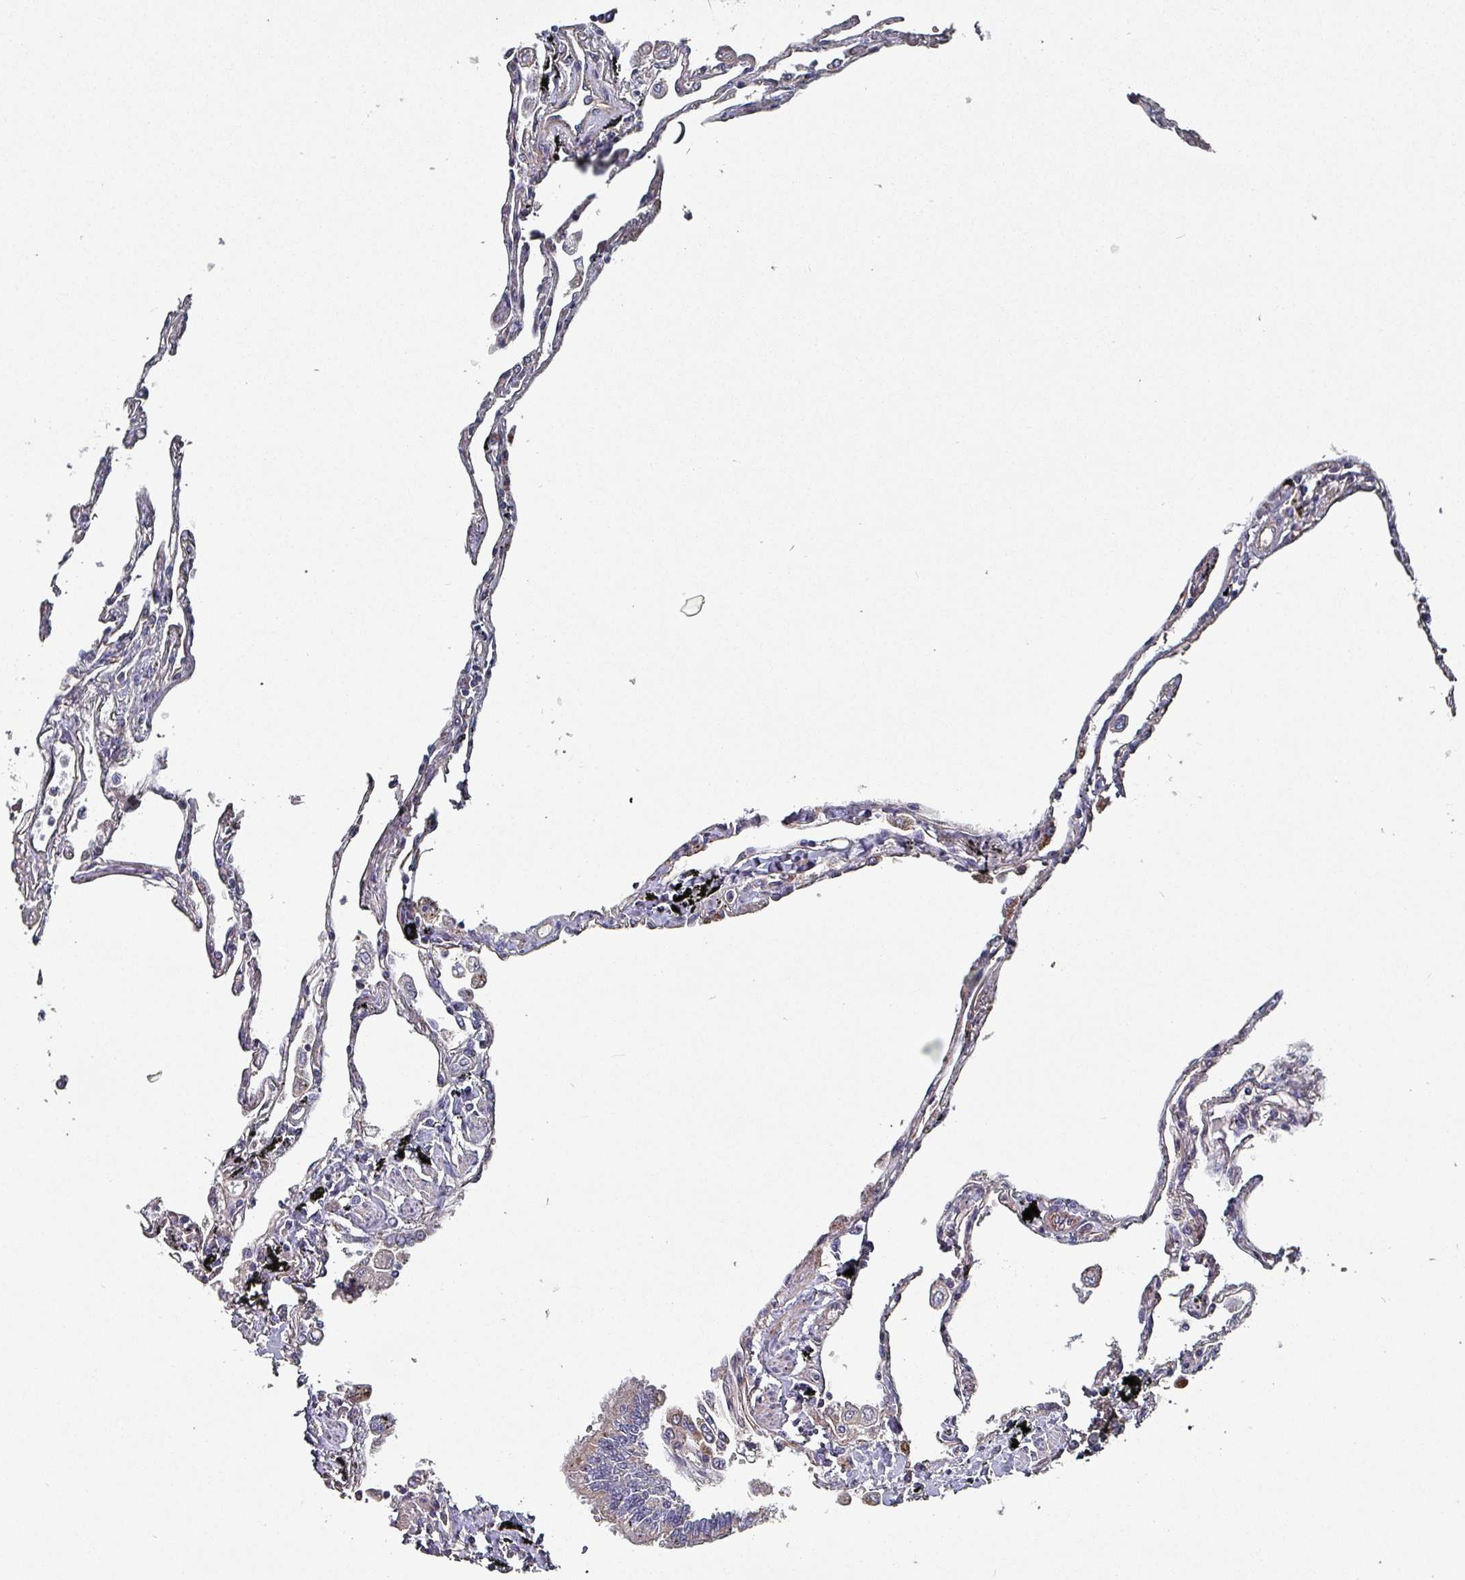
{"staining": {"intensity": "negative", "quantity": "none", "location": "none"}, "tissue": "lung", "cell_type": "Alveolar cells", "image_type": "normal", "snomed": [{"axis": "morphology", "description": "Normal tissue, NOS"}, {"axis": "topography", "description": "Lung"}], "caption": "This is an immunohistochemistry (IHC) image of unremarkable lung. There is no positivity in alveolar cells.", "gene": "ANO10", "patient": {"sex": "female", "age": 67}}